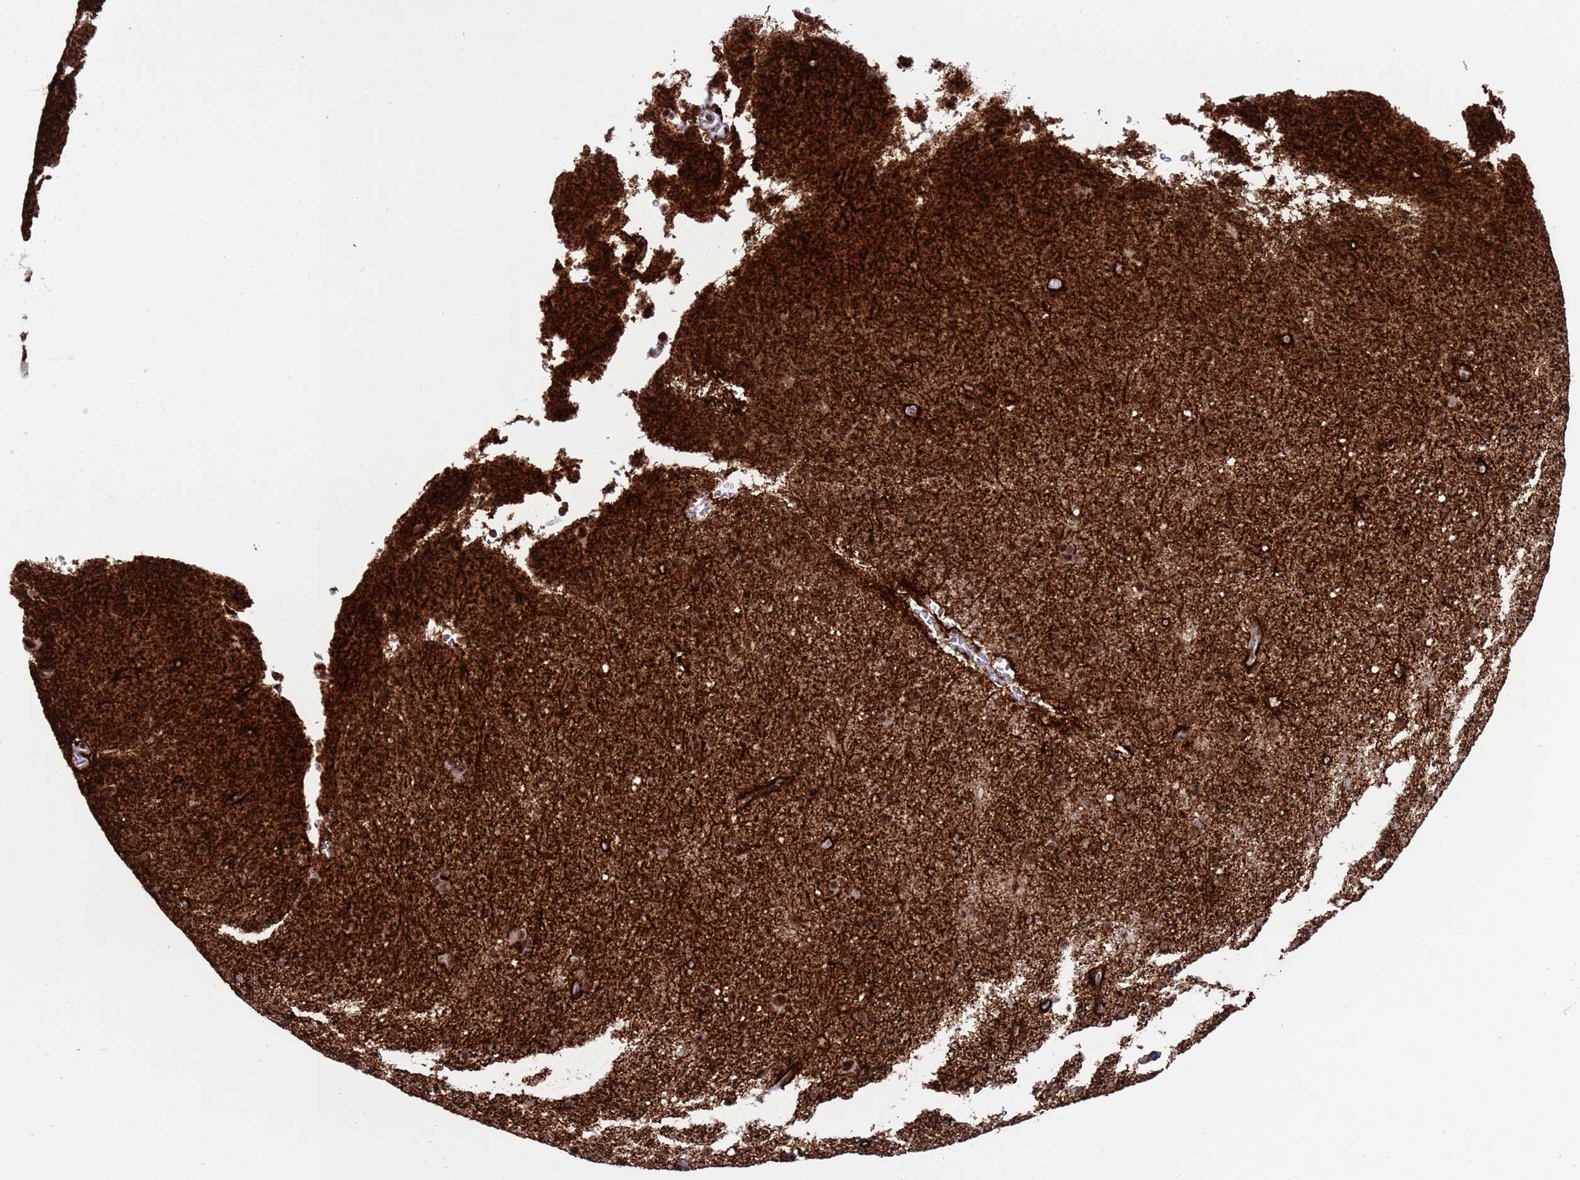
{"staining": {"intensity": "moderate", "quantity": ">75%", "location": "nuclear"}, "tissue": "cerebral cortex", "cell_type": "Endothelial cells", "image_type": "normal", "snomed": [{"axis": "morphology", "description": "Normal tissue, NOS"}, {"axis": "topography", "description": "Cerebral cortex"}], "caption": "Protein expression analysis of normal human cerebral cortex reveals moderate nuclear expression in about >75% of endothelial cells. Using DAB (brown) and hematoxylin (blue) stains, captured at high magnification using brightfield microscopy.", "gene": "THOC2", "patient": {"sex": "male", "age": 62}}